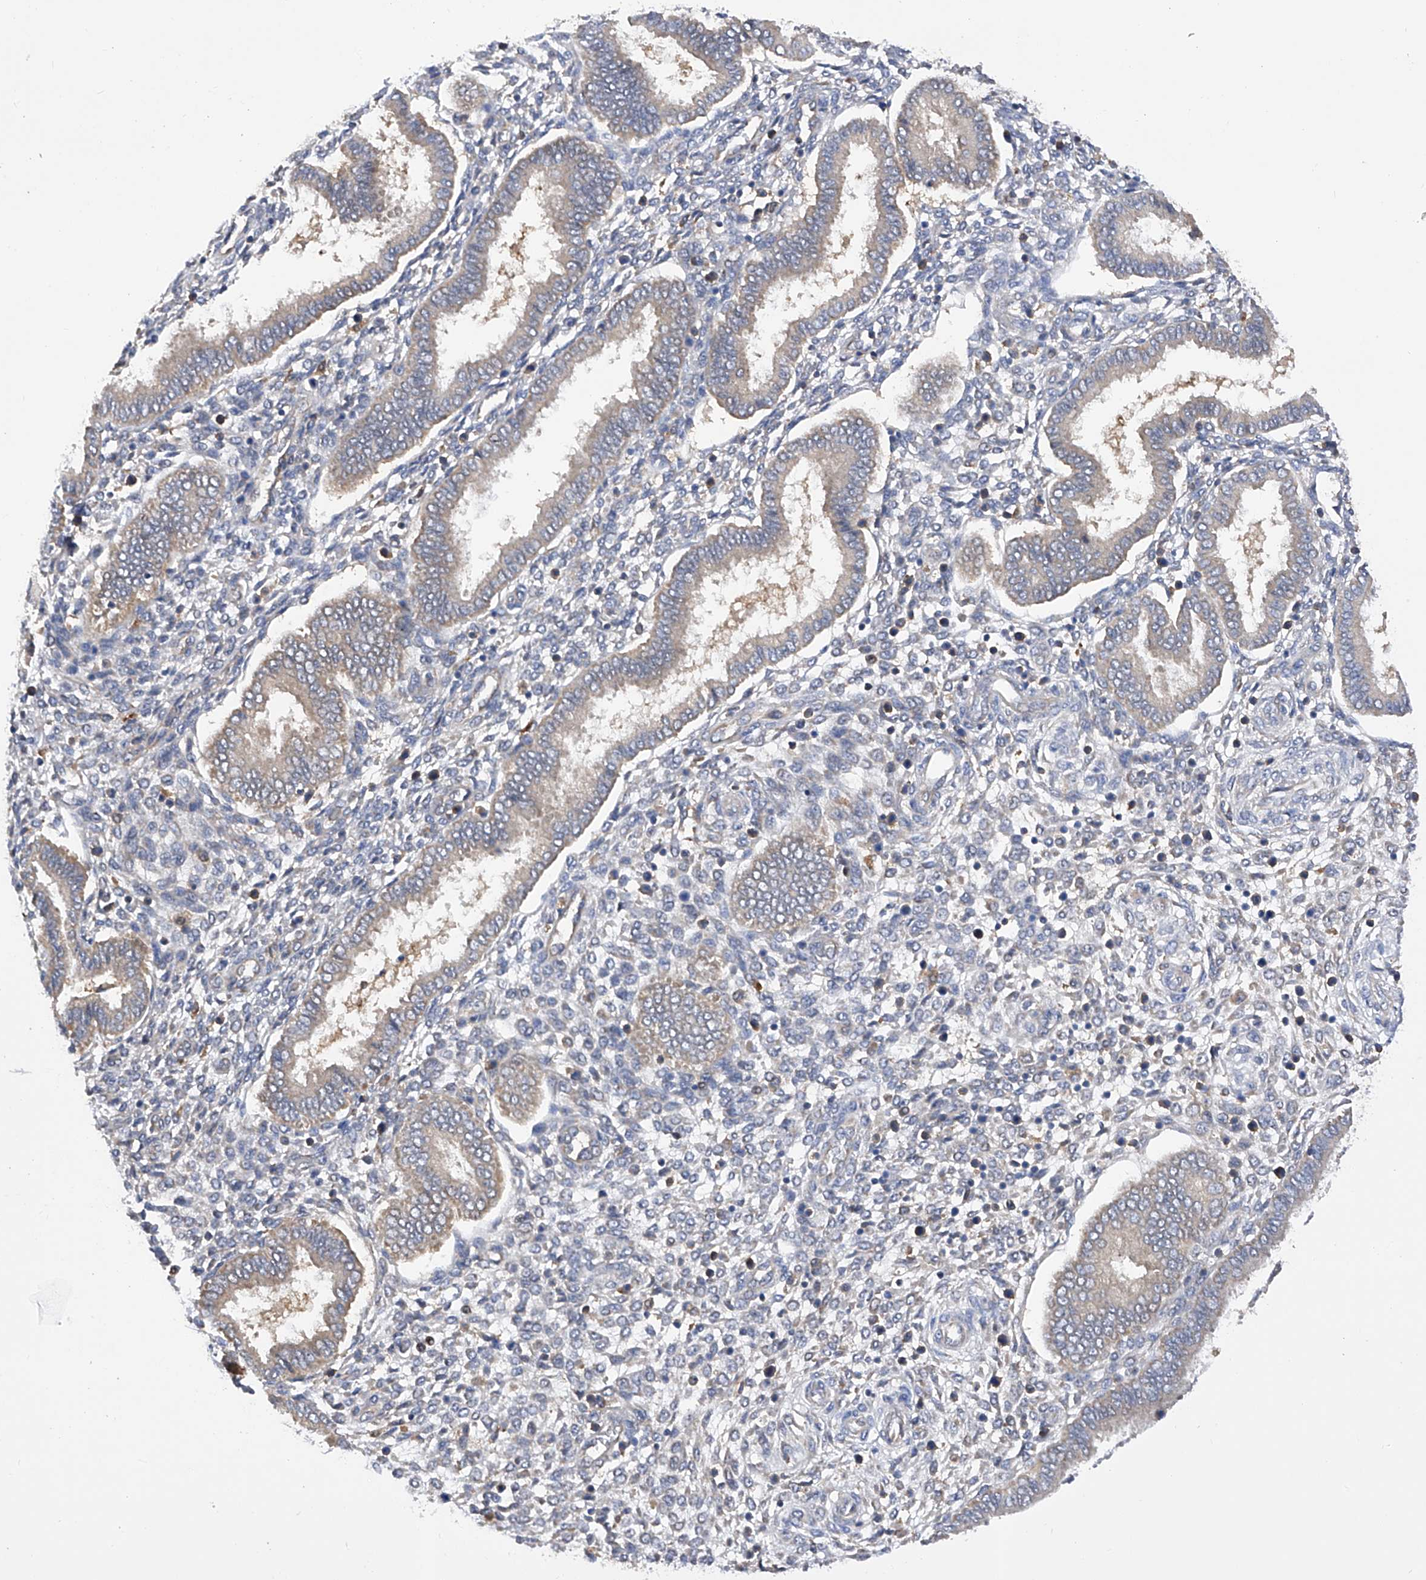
{"staining": {"intensity": "weak", "quantity": "<25%", "location": "cytoplasmic/membranous"}, "tissue": "endometrium", "cell_type": "Cells in endometrial stroma", "image_type": "normal", "snomed": [{"axis": "morphology", "description": "Normal tissue, NOS"}, {"axis": "topography", "description": "Endometrium"}], "caption": "Histopathology image shows no significant protein staining in cells in endometrial stroma of unremarkable endometrium.", "gene": "SPATA20", "patient": {"sex": "female", "age": 24}}